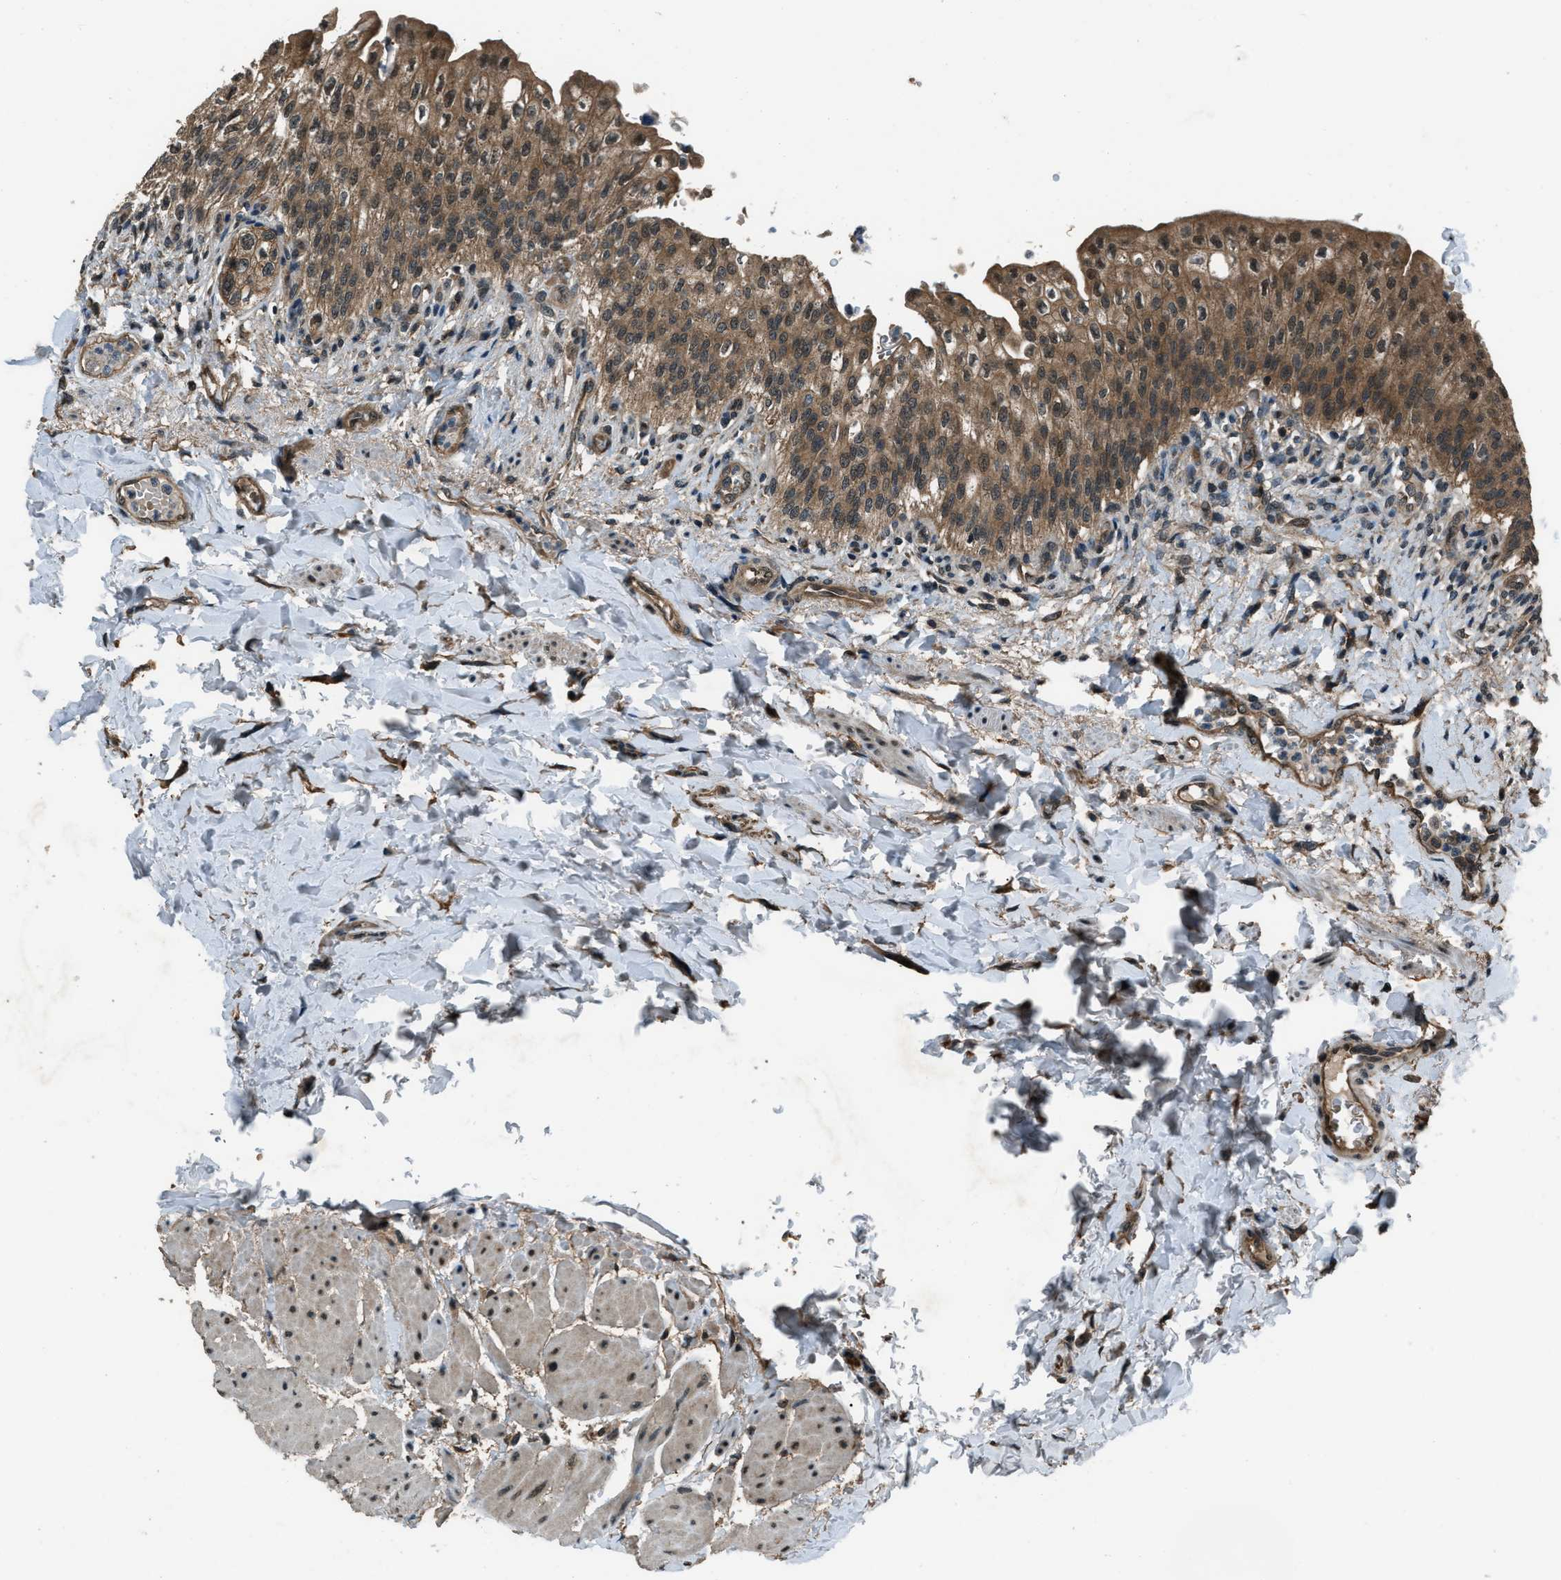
{"staining": {"intensity": "strong", "quantity": ">75%", "location": "cytoplasmic/membranous"}, "tissue": "urinary bladder", "cell_type": "Urothelial cells", "image_type": "normal", "snomed": [{"axis": "morphology", "description": "Normal tissue, NOS"}, {"axis": "topography", "description": "Urinary bladder"}], "caption": "Protein staining demonstrates strong cytoplasmic/membranous expression in approximately >75% of urothelial cells in unremarkable urinary bladder.", "gene": "NUDCD3", "patient": {"sex": "female", "age": 60}}